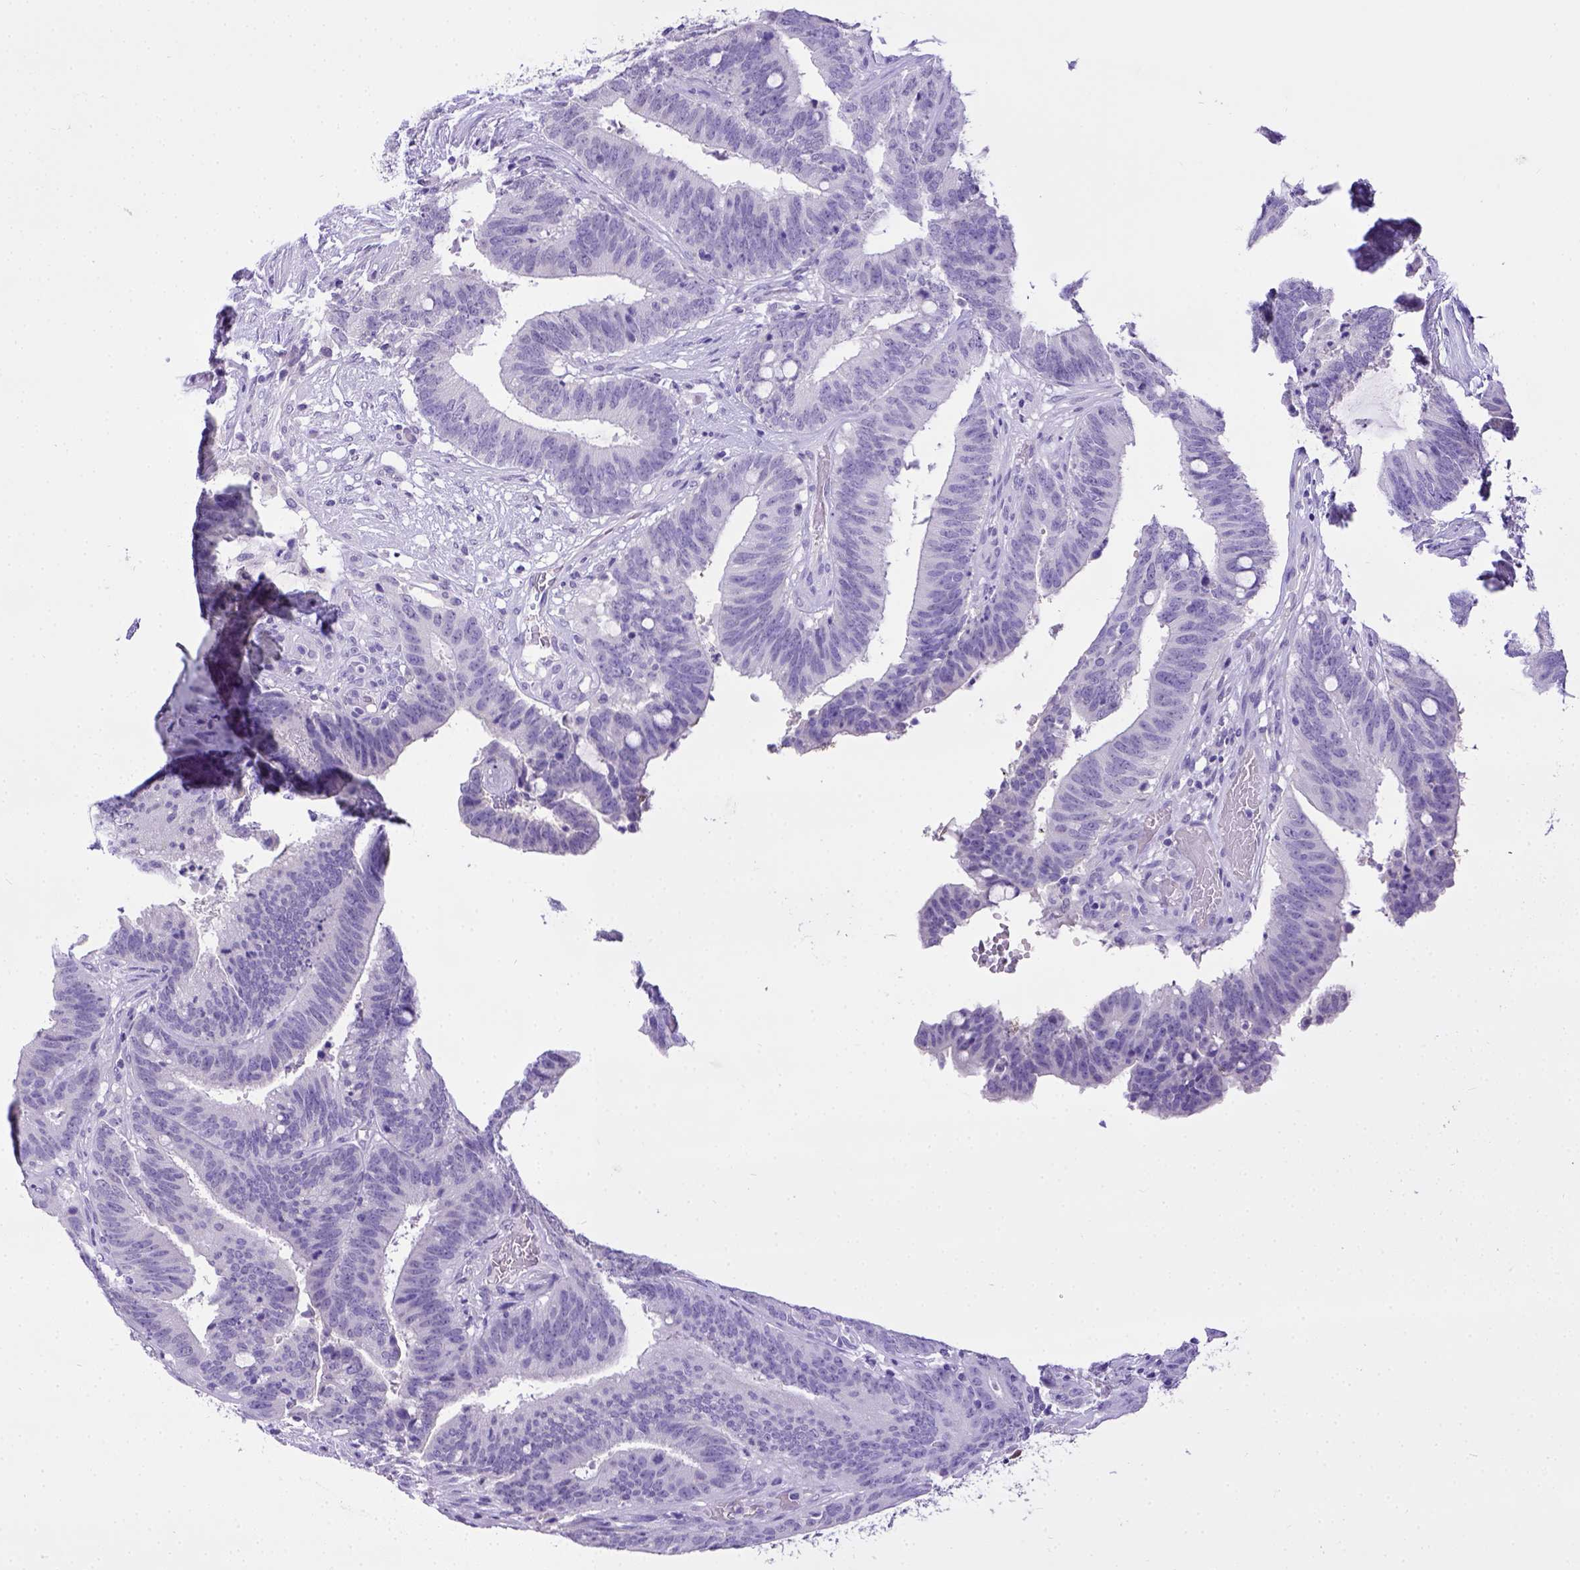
{"staining": {"intensity": "negative", "quantity": "none", "location": "none"}, "tissue": "colorectal cancer", "cell_type": "Tumor cells", "image_type": "cancer", "snomed": [{"axis": "morphology", "description": "Adenocarcinoma, NOS"}, {"axis": "topography", "description": "Colon"}], "caption": "Tumor cells are negative for brown protein staining in colorectal cancer. (DAB (3,3'-diaminobenzidine) IHC with hematoxylin counter stain).", "gene": "ESR1", "patient": {"sex": "female", "age": 43}}